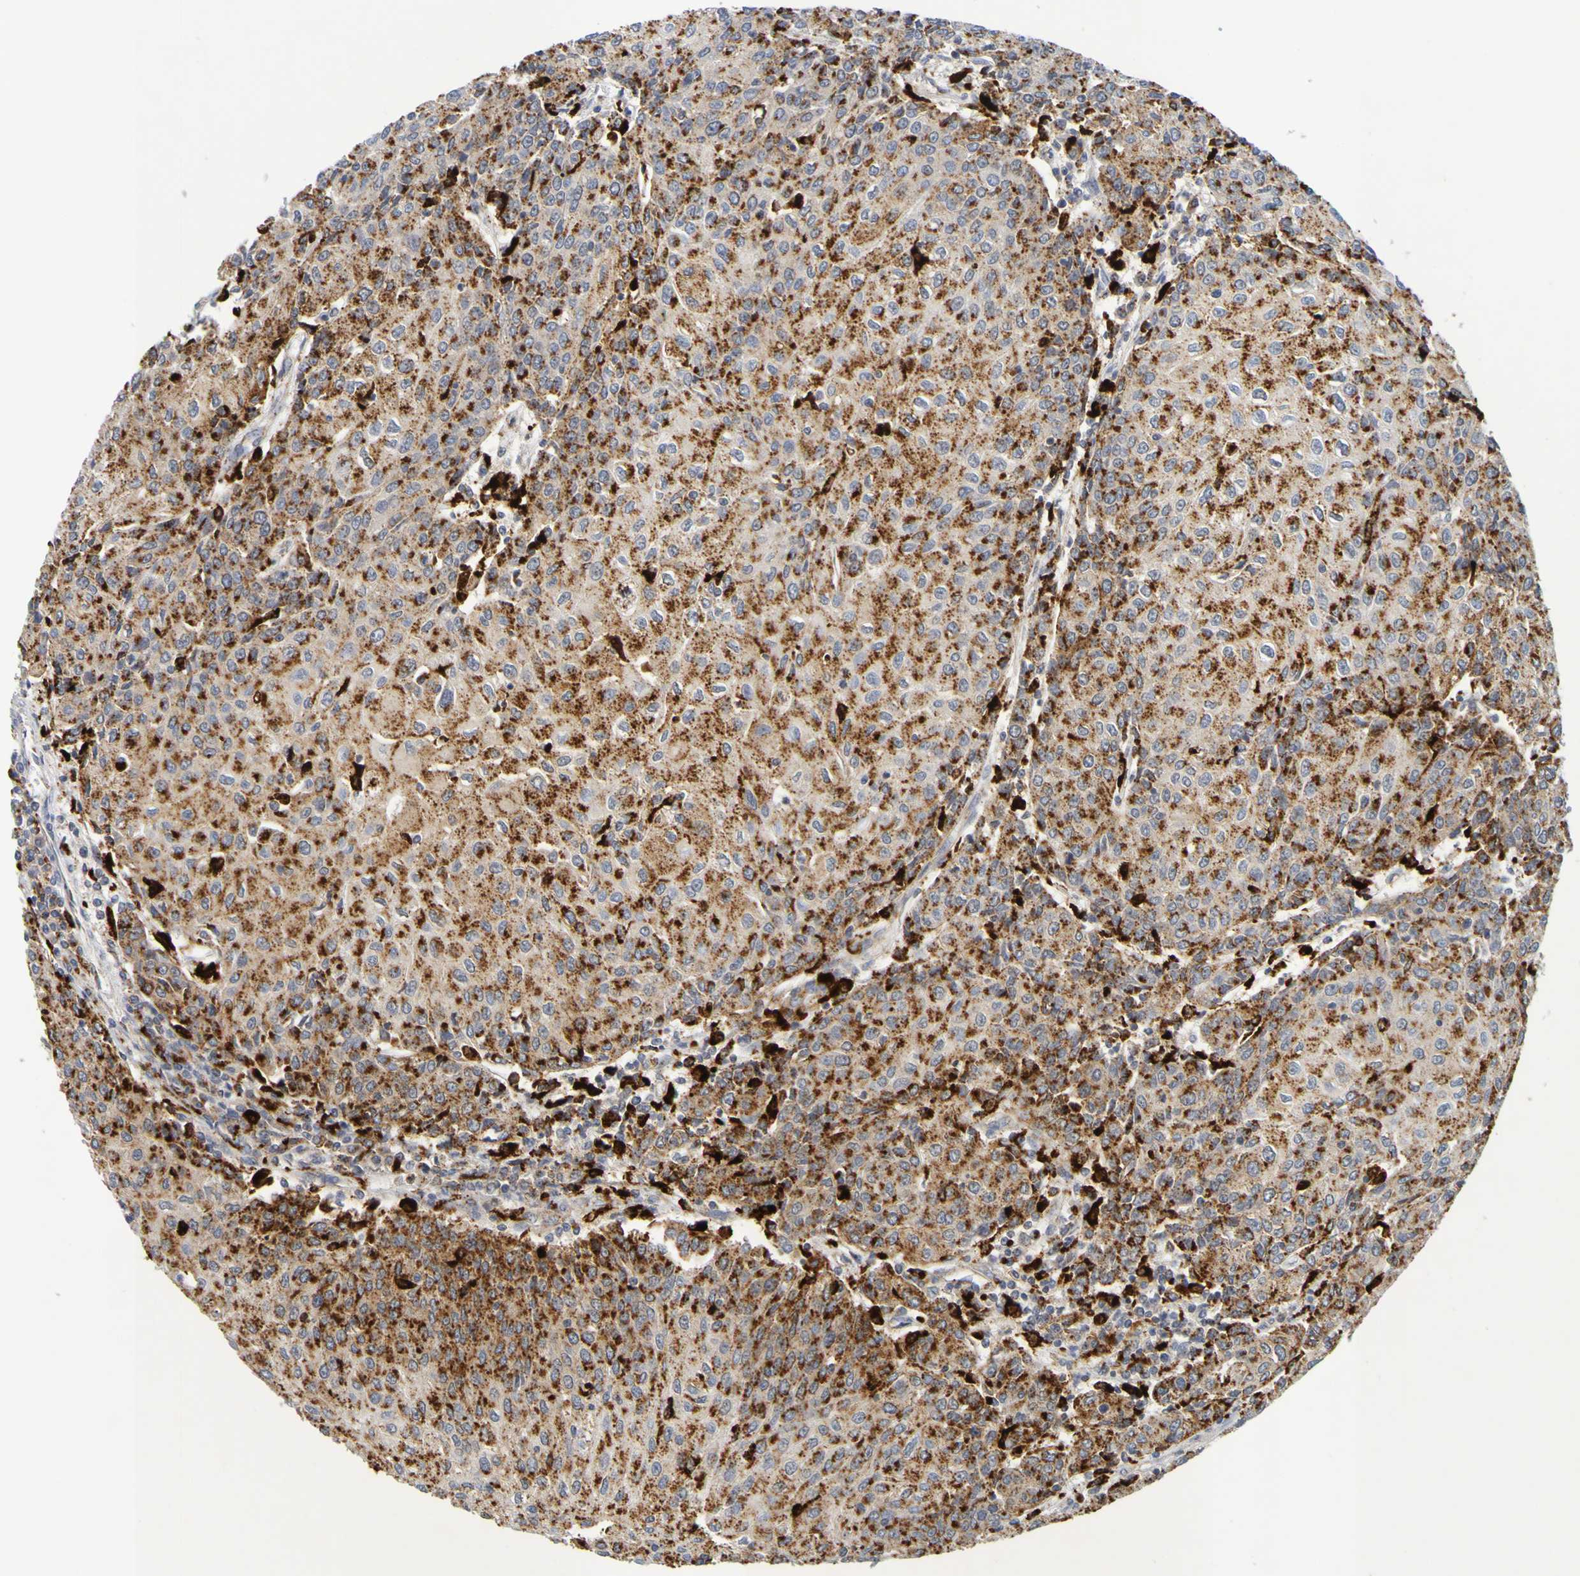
{"staining": {"intensity": "moderate", "quantity": ">75%", "location": "cytoplasmic/membranous"}, "tissue": "urothelial cancer", "cell_type": "Tumor cells", "image_type": "cancer", "snomed": [{"axis": "morphology", "description": "Urothelial carcinoma, High grade"}, {"axis": "topography", "description": "Urinary bladder"}], "caption": "Protein staining of urothelial cancer tissue exhibits moderate cytoplasmic/membranous staining in about >75% of tumor cells. (brown staining indicates protein expression, while blue staining denotes nuclei).", "gene": "TPH1", "patient": {"sex": "female", "age": 85}}